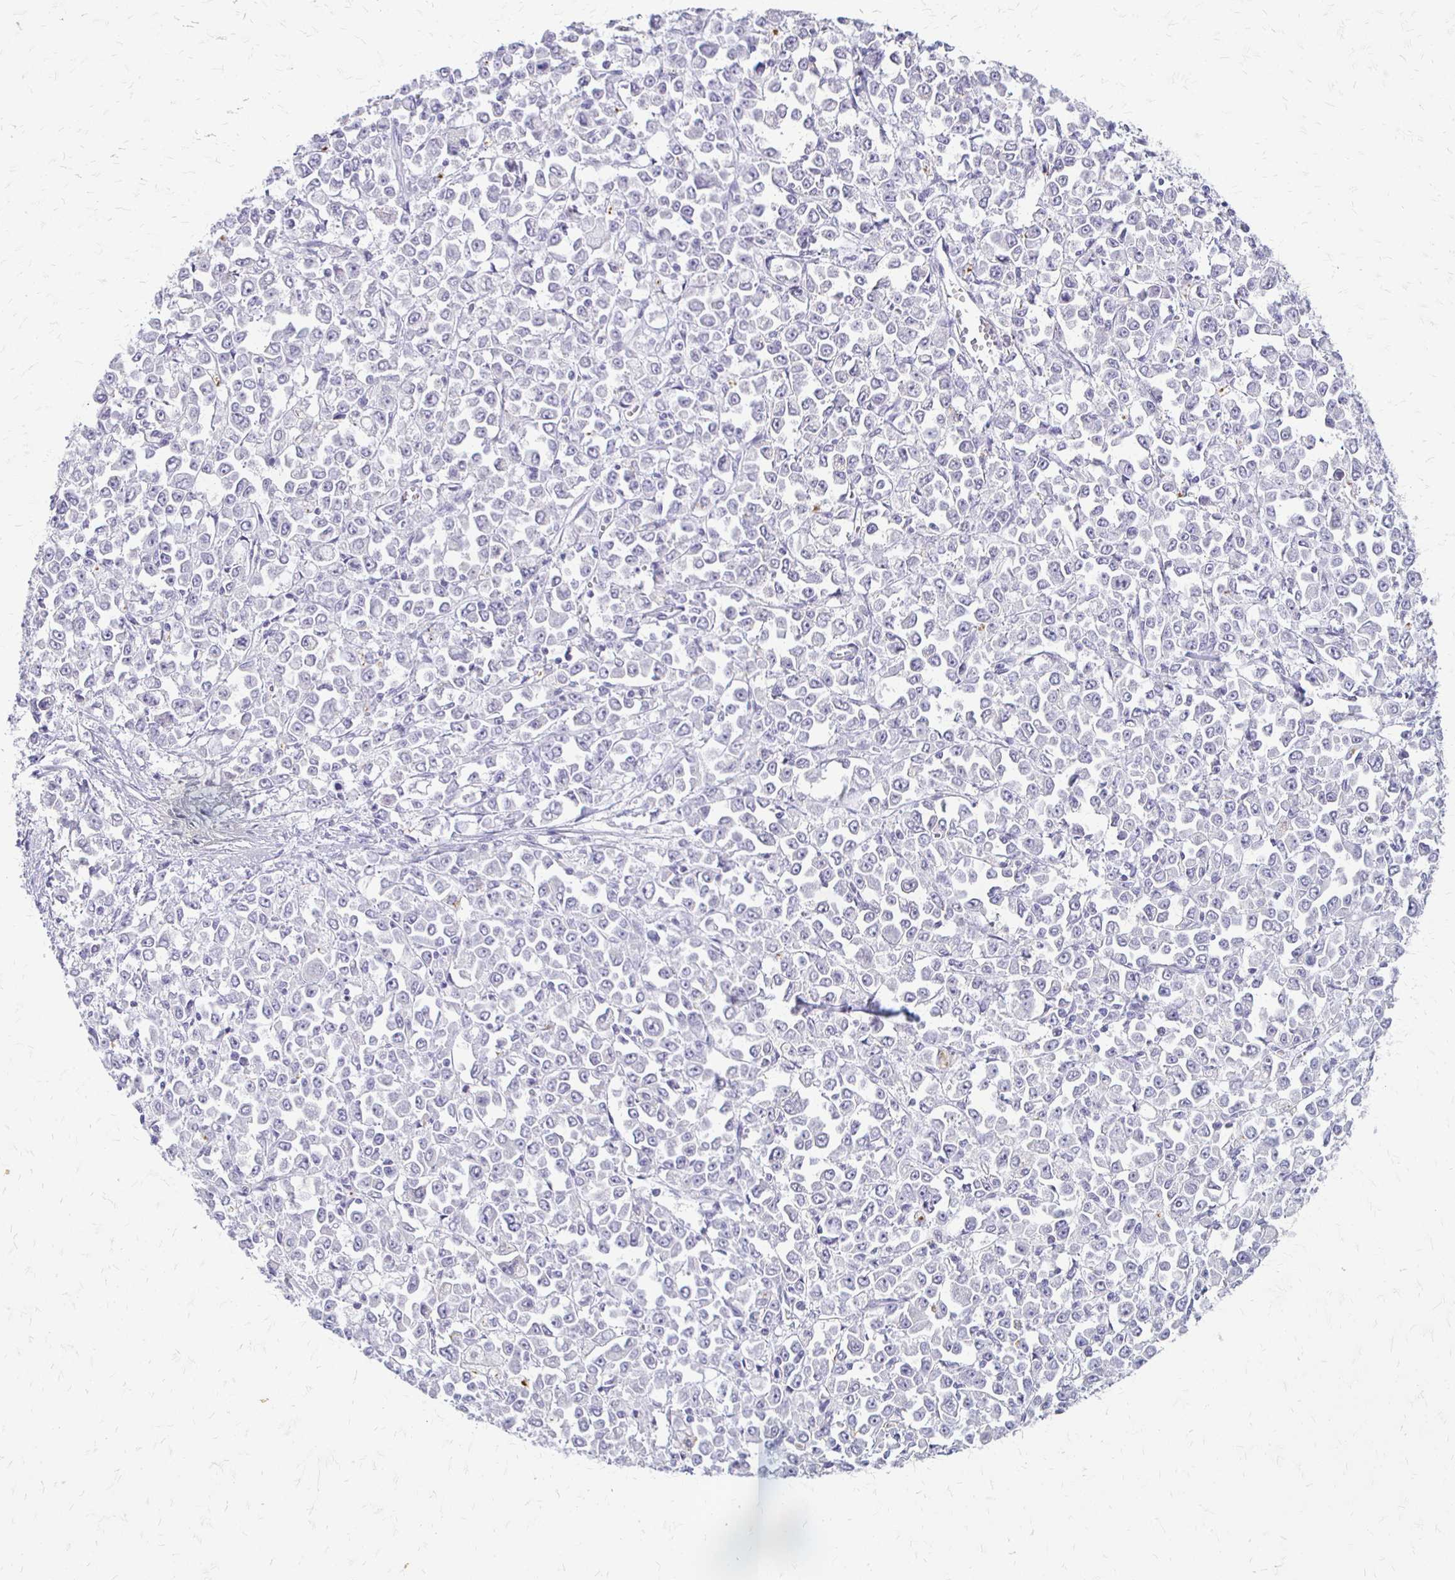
{"staining": {"intensity": "negative", "quantity": "none", "location": "none"}, "tissue": "stomach cancer", "cell_type": "Tumor cells", "image_type": "cancer", "snomed": [{"axis": "morphology", "description": "Adenocarcinoma, NOS"}, {"axis": "topography", "description": "Stomach, upper"}], "caption": "Protein analysis of stomach adenocarcinoma shows no significant positivity in tumor cells.", "gene": "ACP5", "patient": {"sex": "male", "age": 70}}